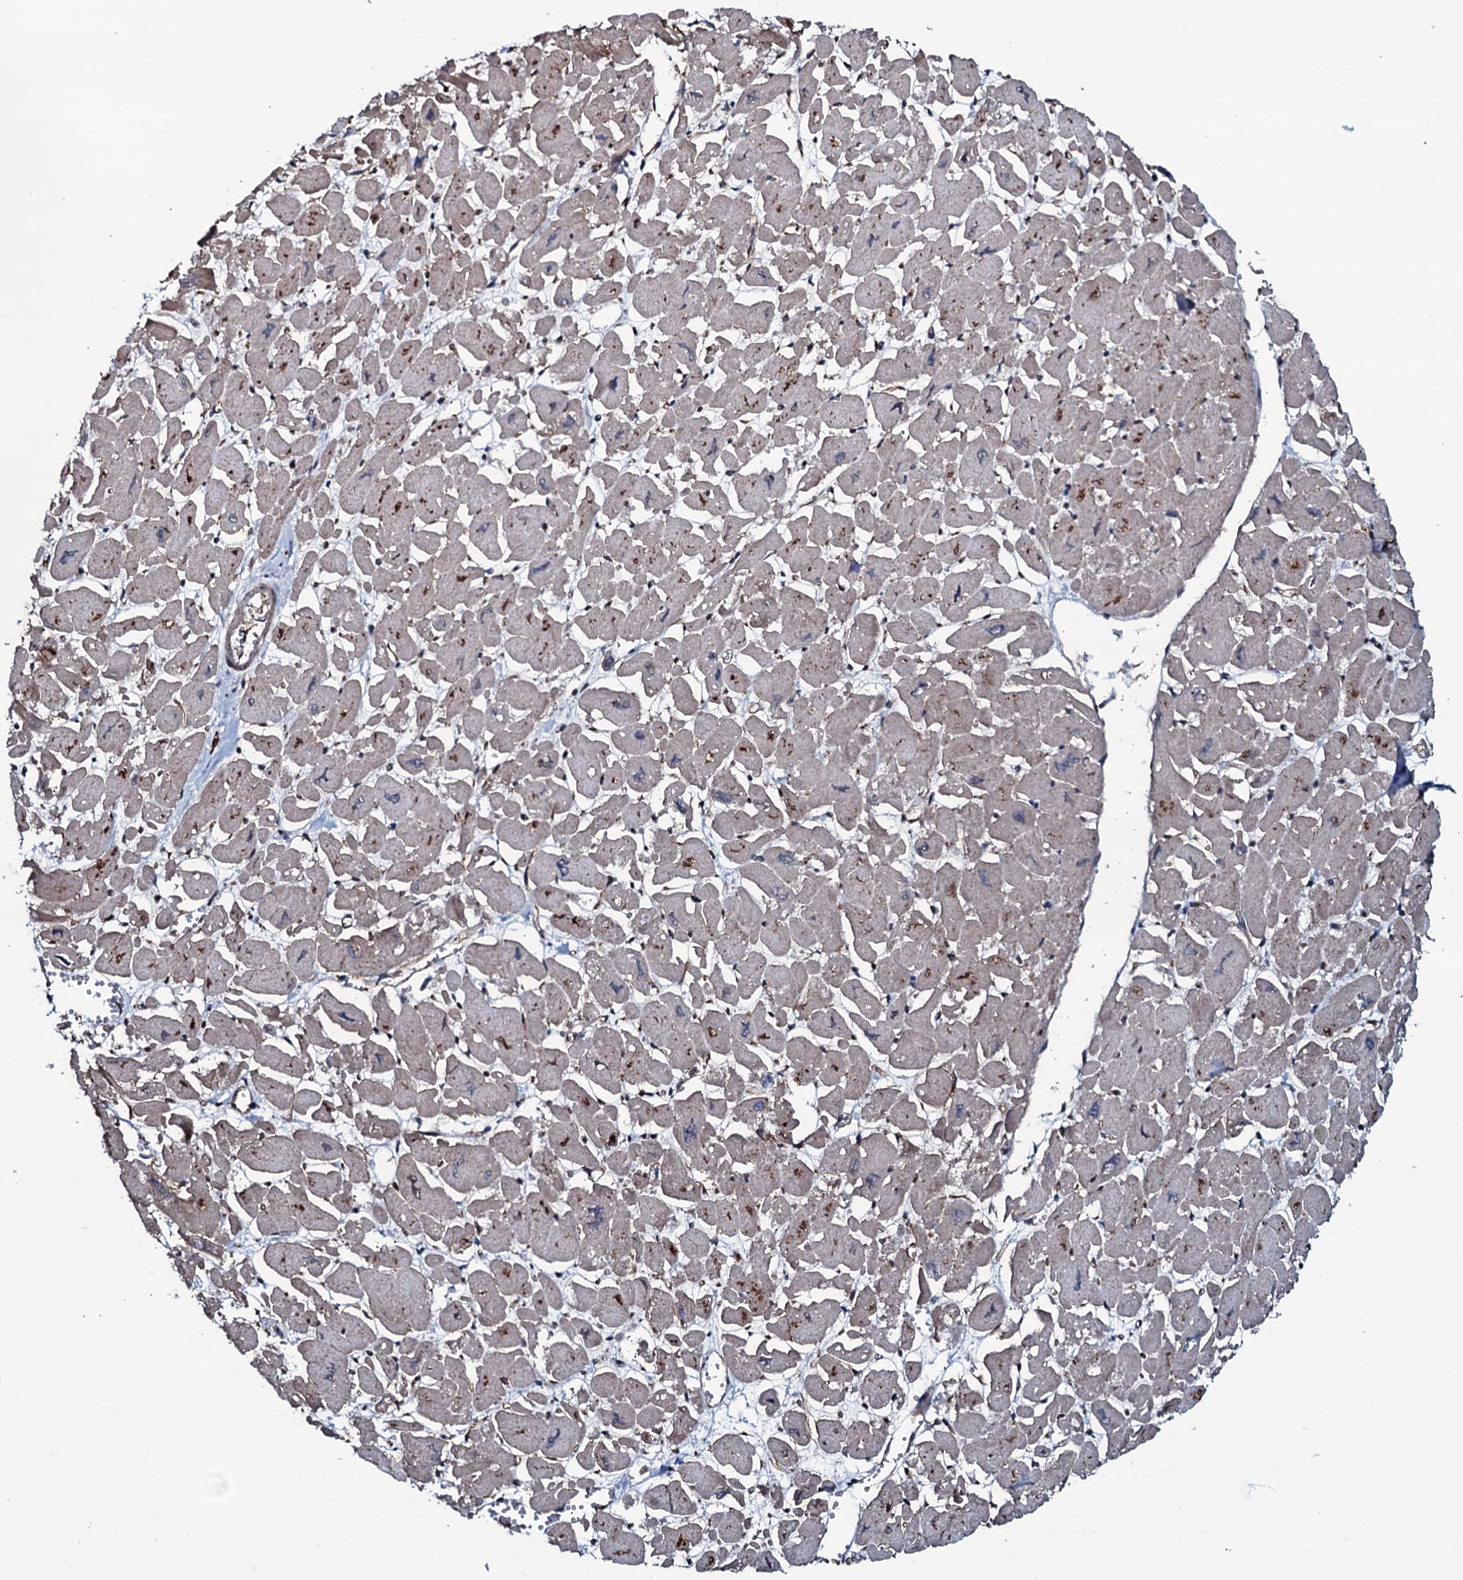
{"staining": {"intensity": "negative", "quantity": "none", "location": "none"}, "tissue": "heart muscle", "cell_type": "Cardiomyocytes", "image_type": "normal", "snomed": [{"axis": "morphology", "description": "Normal tissue, NOS"}, {"axis": "topography", "description": "Heart"}], "caption": "Micrograph shows no significant protein positivity in cardiomyocytes of benign heart muscle.", "gene": "OGFOD2", "patient": {"sex": "male", "age": 54}}